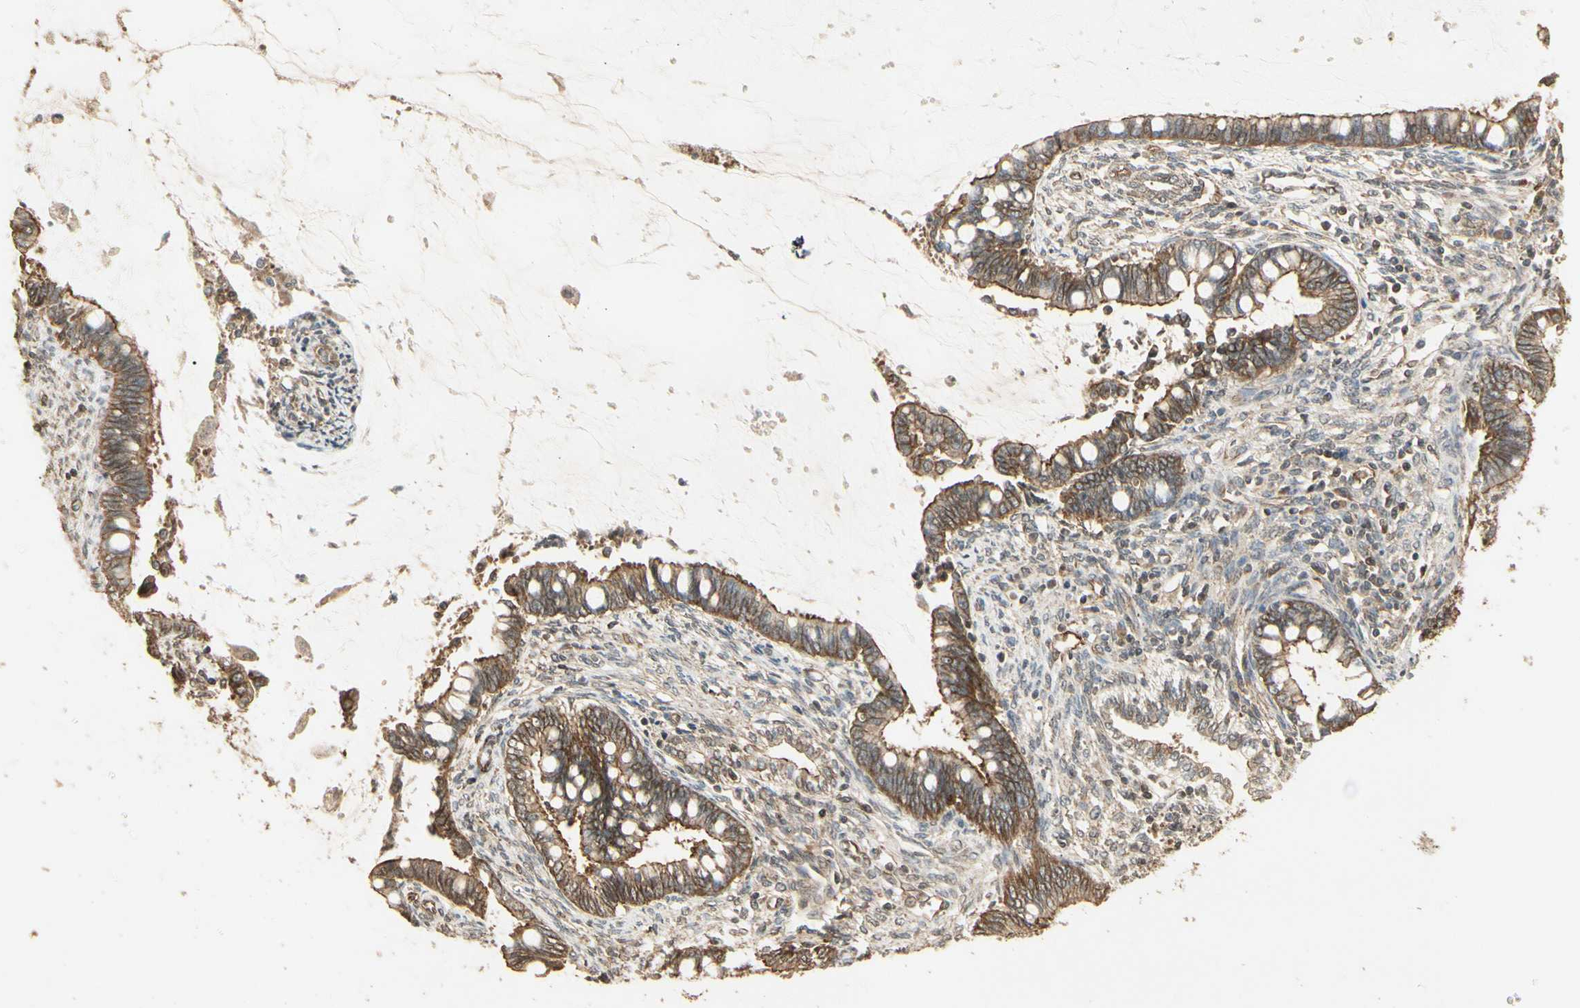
{"staining": {"intensity": "moderate", "quantity": ">75%", "location": "cytoplasmic/membranous"}, "tissue": "cervical cancer", "cell_type": "Tumor cells", "image_type": "cancer", "snomed": [{"axis": "morphology", "description": "Adenocarcinoma, NOS"}, {"axis": "topography", "description": "Cervix"}], "caption": "A high-resolution image shows immunohistochemistry staining of cervical cancer (adenocarcinoma), which exhibits moderate cytoplasmic/membranous staining in approximately >75% of tumor cells.", "gene": "RNF180", "patient": {"sex": "female", "age": 44}}